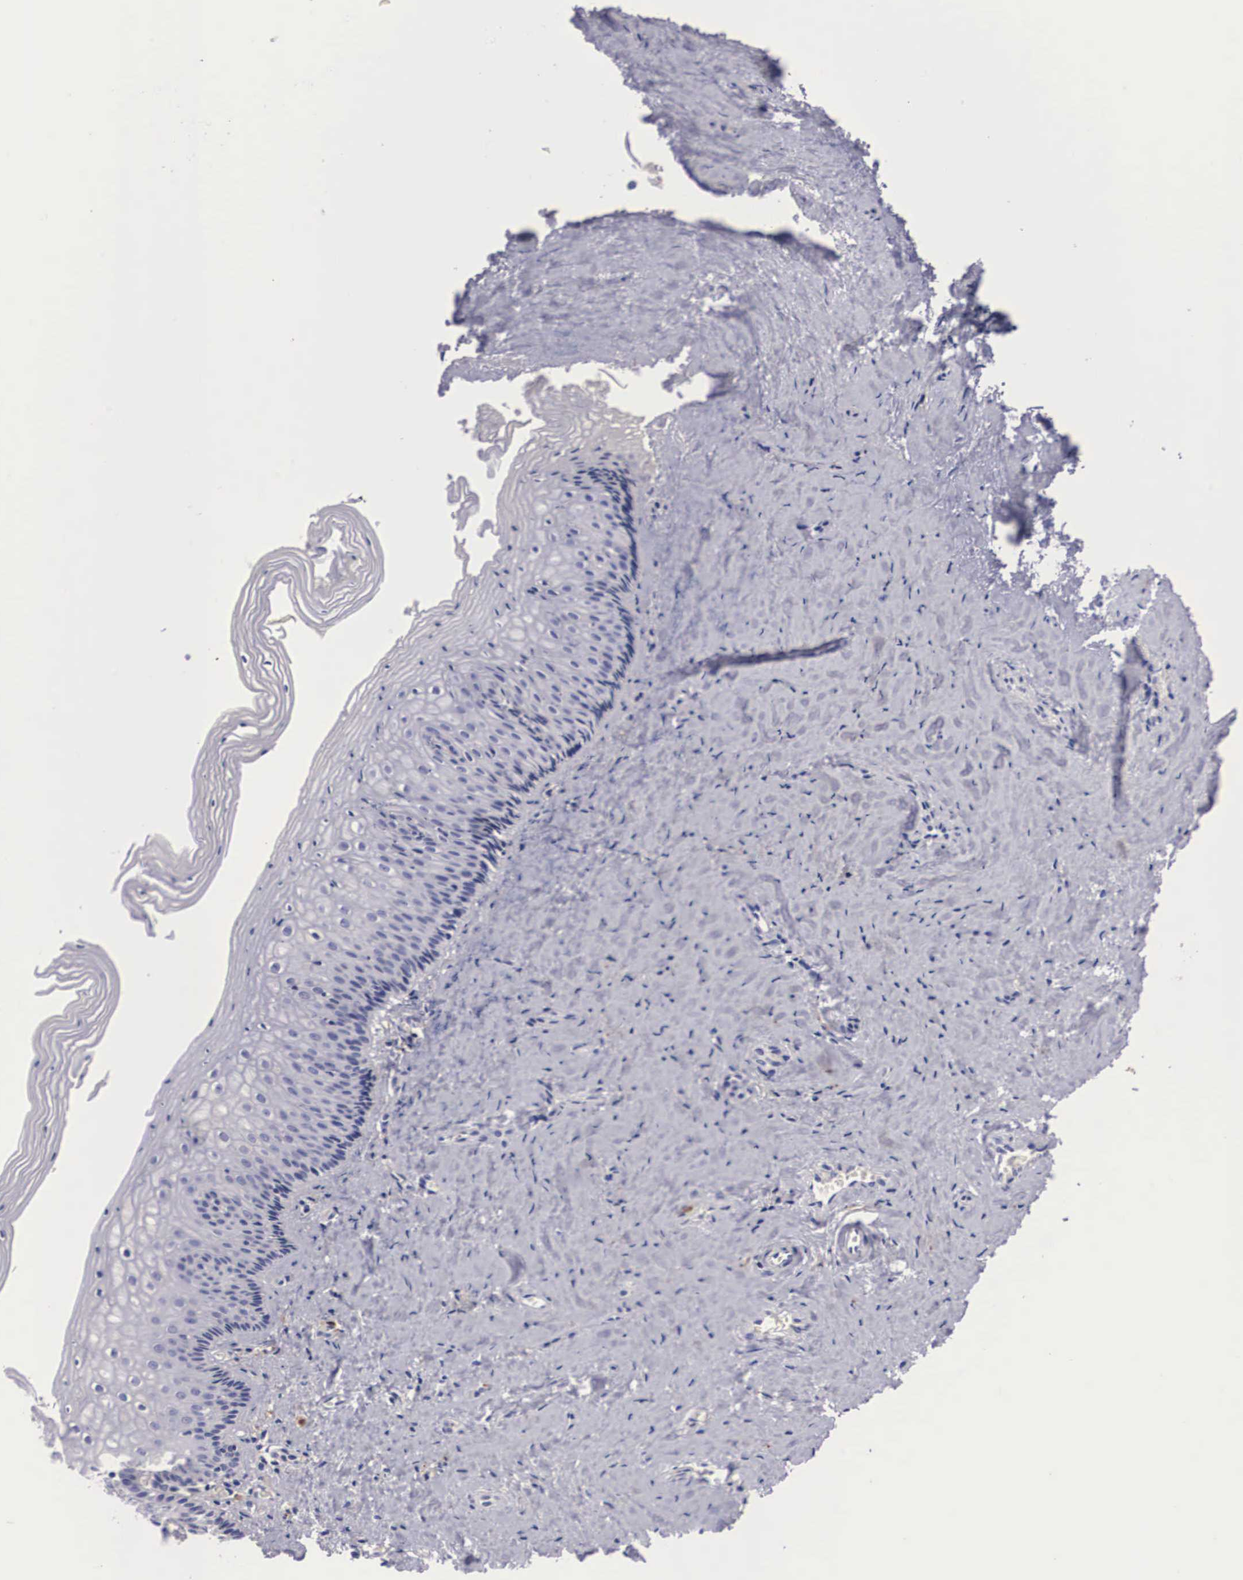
{"staining": {"intensity": "negative", "quantity": "none", "location": "none"}, "tissue": "vagina", "cell_type": "Squamous epithelial cells", "image_type": "normal", "snomed": [{"axis": "morphology", "description": "Normal tissue, NOS"}, {"axis": "topography", "description": "Vagina"}], "caption": "An immunohistochemistry (IHC) micrograph of unremarkable vagina is shown. There is no staining in squamous epithelial cells of vagina. (Brightfield microscopy of DAB immunohistochemistry at high magnification).", "gene": "RENBP", "patient": {"sex": "female", "age": 46}}